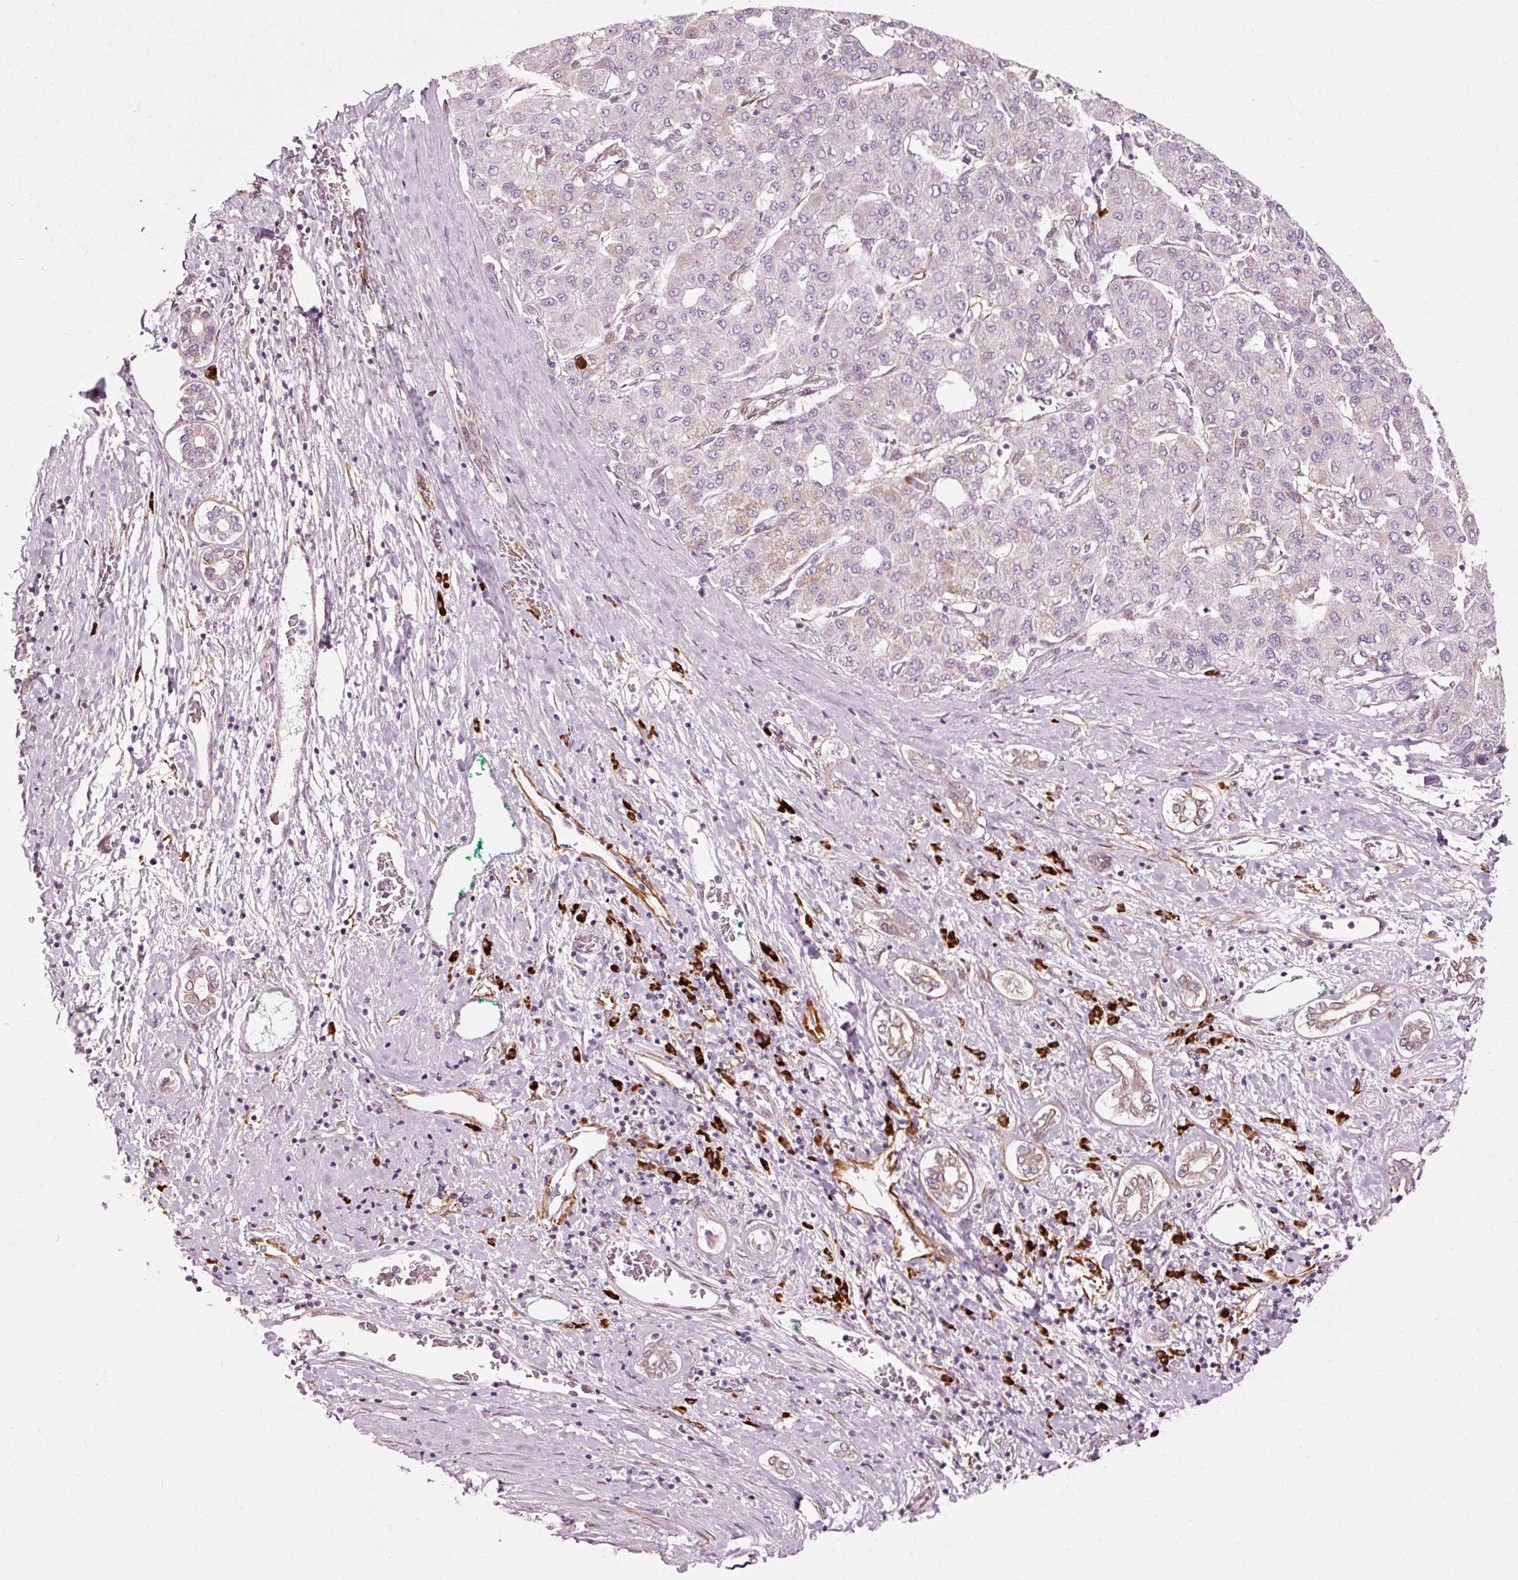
{"staining": {"intensity": "negative", "quantity": "none", "location": "none"}, "tissue": "liver cancer", "cell_type": "Tumor cells", "image_type": "cancer", "snomed": [{"axis": "morphology", "description": "Carcinoma, Hepatocellular, NOS"}, {"axis": "topography", "description": "Liver"}], "caption": "Tumor cells show no significant protein expression in liver cancer (hepatocellular carcinoma). Brightfield microscopy of immunohistochemistry stained with DAB (brown) and hematoxylin (blue), captured at high magnification.", "gene": "RGPD5", "patient": {"sex": "male", "age": 65}}